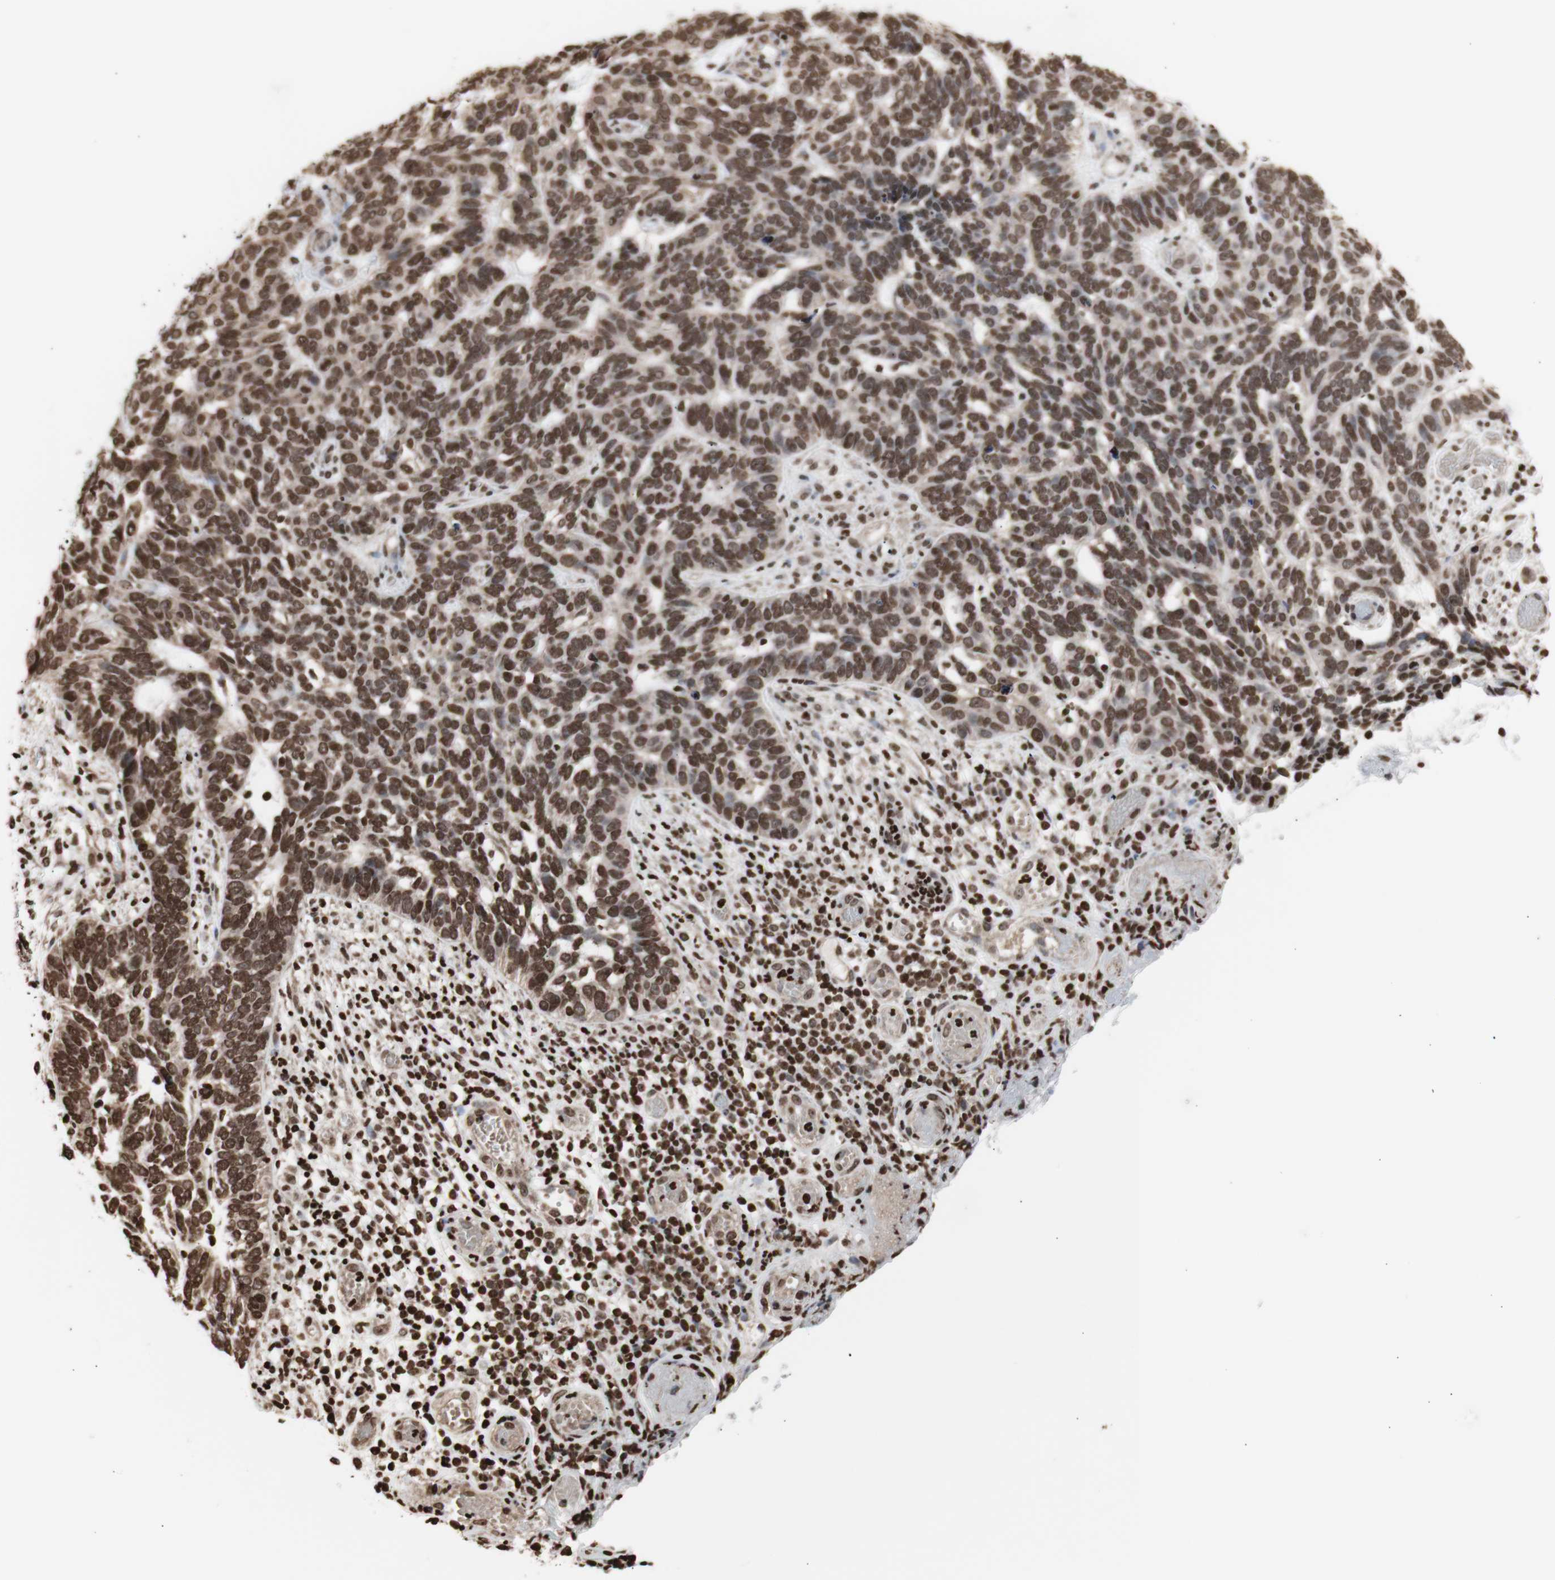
{"staining": {"intensity": "strong", "quantity": ">75%", "location": "nuclear"}, "tissue": "skin cancer", "cell_type": "Tumor cells", "image_type": "cancer", "snomed": [{"axis": "morphology", "description": "Basal cell carcinoma"}, {"axis": "topography", "description": "Skin"}], "caption": "Human basal cell carcinoma (skin) stained for a protein (brown) reveals strong nuclear positive expression in about >75% of tumor cells.", "gene": "SNAI2", "patient": {"sex": "male", "age": 87}}